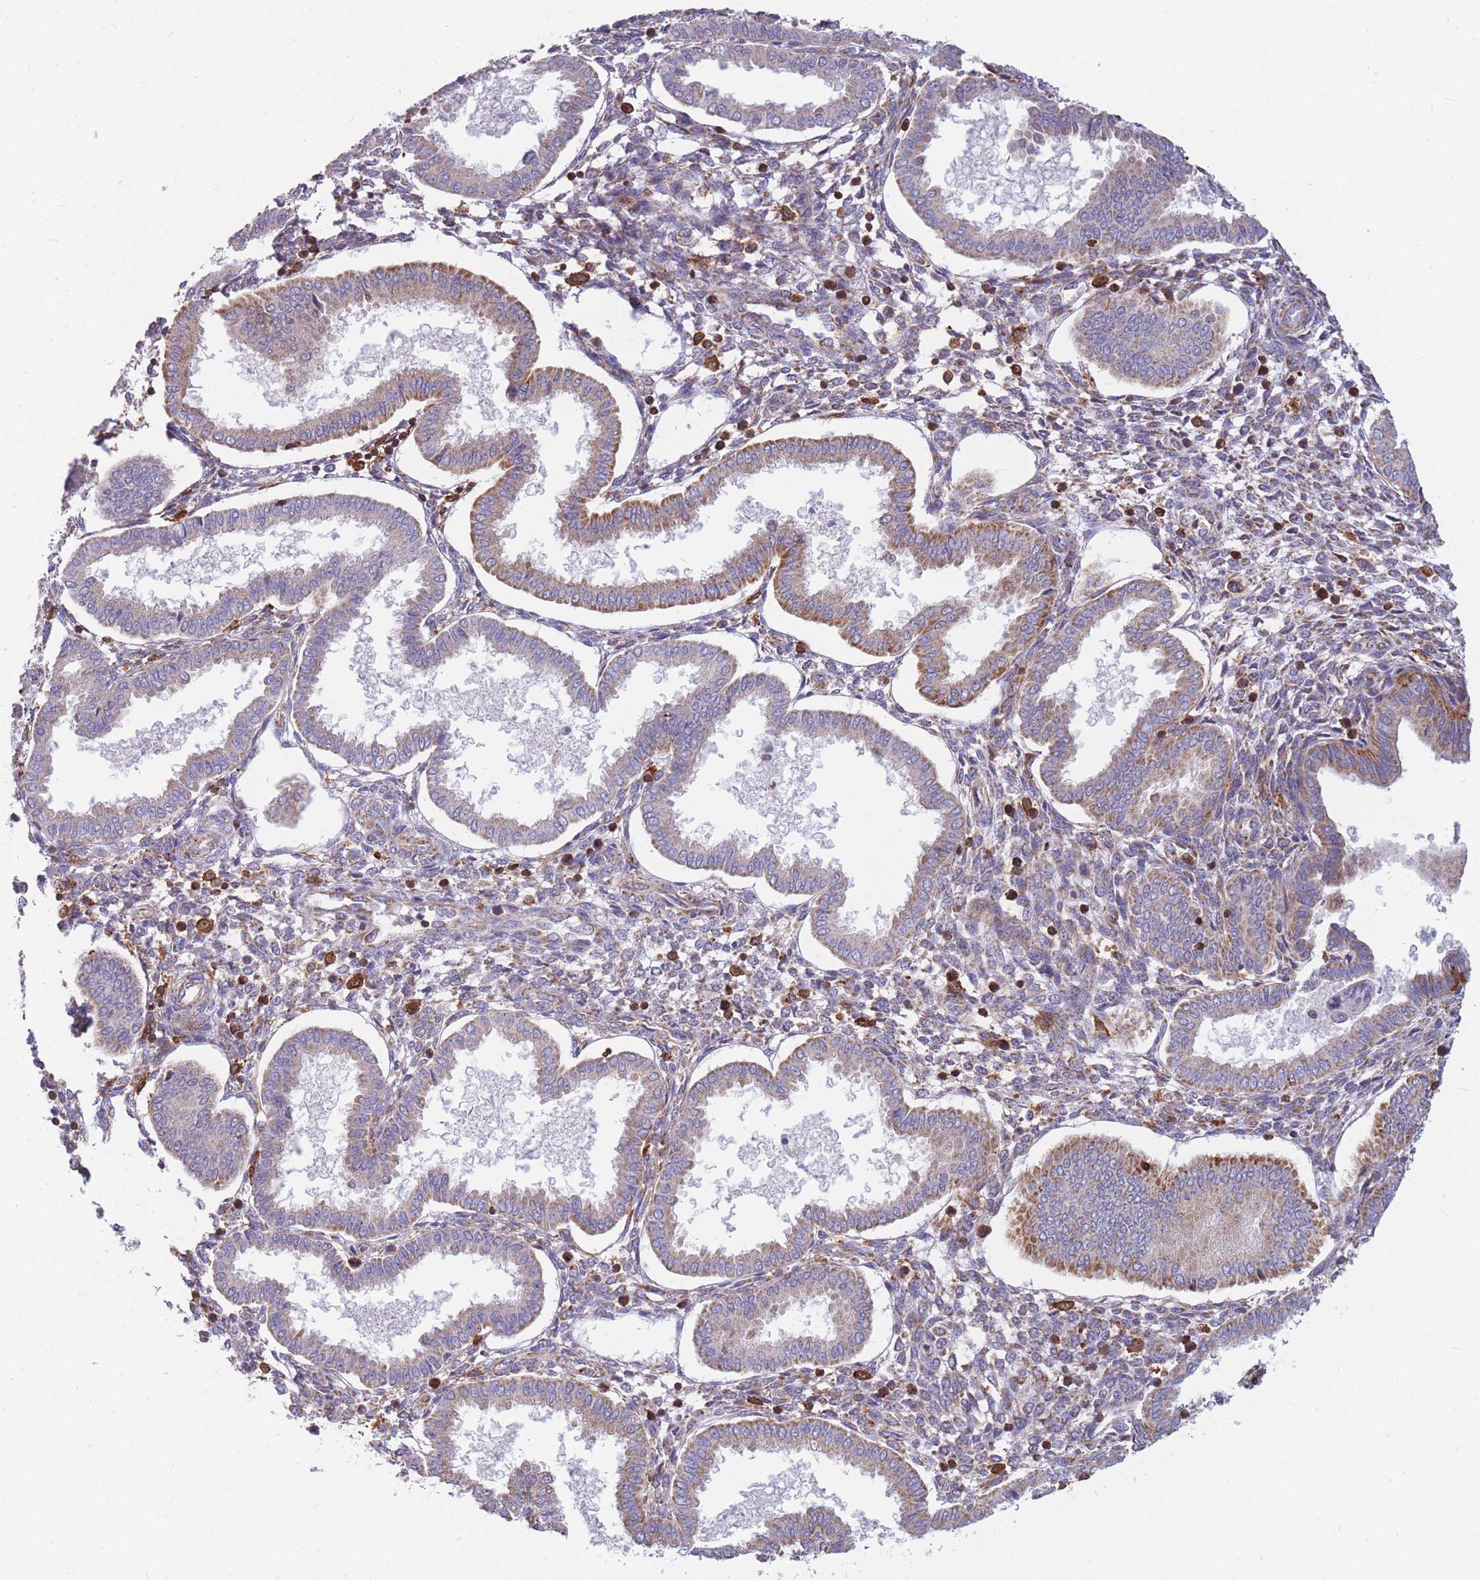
{"staining": {"intensity": "weak", "quantity": "<25%", "location": "cytoplasmic/membranous"}, "tissue": "endometrium", "cell_type": "Cells in endometrial stroma", "image_type": "normal", "snomed": [{"axis": "morphology", "description": "Normal tissue, NOS"}, {"axis": "topography", "description": "Endometrium"}], "caption": "Photomicrograph shows no significant protein positivity in cells in endometrial stroma of unremarkable endometrium. (IHC, brightfield microscopy, high magnification).", "gene": "MRPL54", "patient": {"sex": "female", "age": 24}}